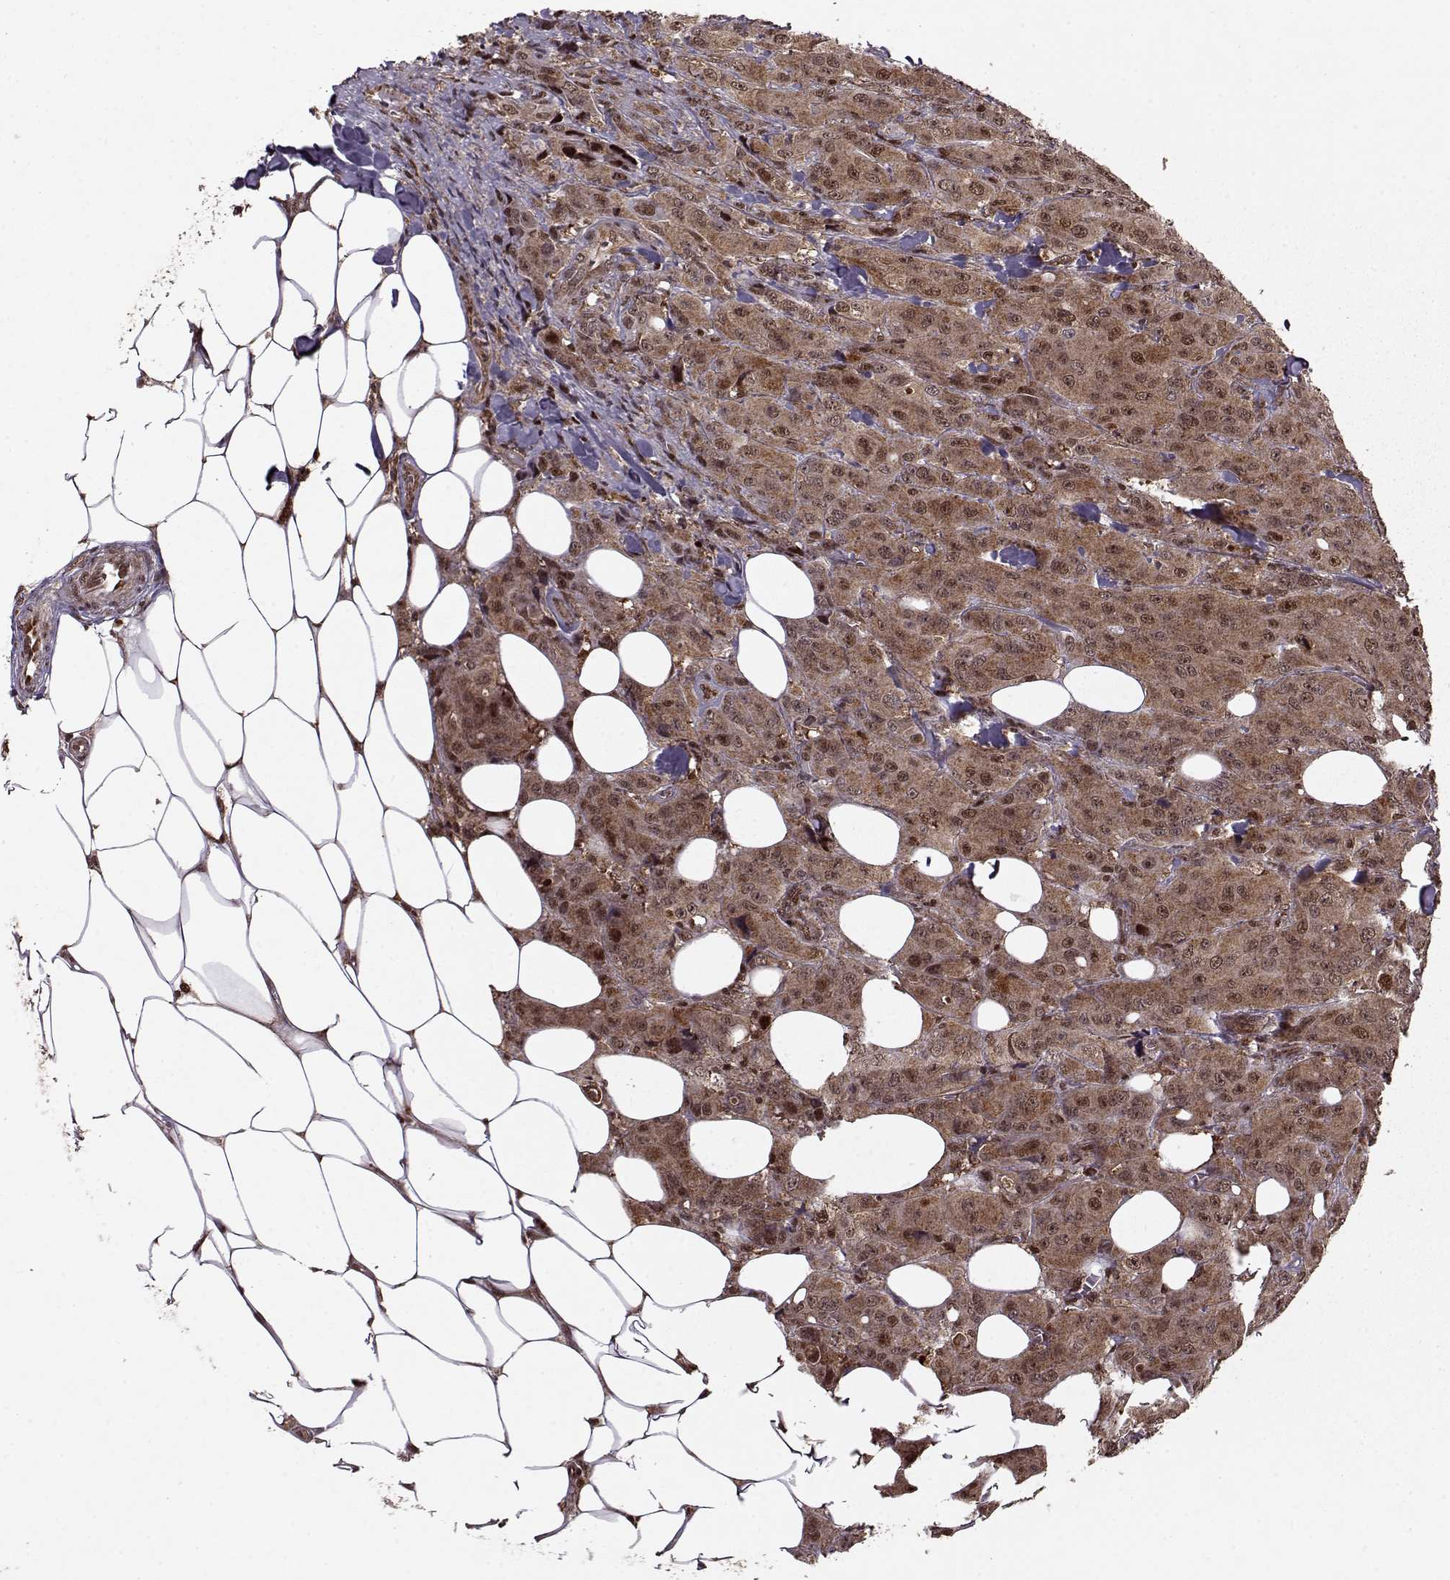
{"staining": {"intensity": "moderate", "quantity": ">75%", "location": "cytoplasmic/membranous,nuclear"}, "tissue": "breast cancer", "cell_type": "Tumor cells", "image_type": "cancer", "snomed": [{"axis": "morphology", "description": "Duct carcinoma"}, {"axis": "topography", "description": "Breast"}], "caption": "Immunohistochemistry image of neoplastic tissue: human breast cancer (invasive ductal carcinoma) stained using IHC reveals medium levels of moderate protein expression localized specifically in the cytoplasmic/membranous and nuclear of tumor cells, appearing as a cytoplasmic/membranous and nuclear brown color.", "gene": "PSMA7", "patient": {"sex": "female", "age": 43}}